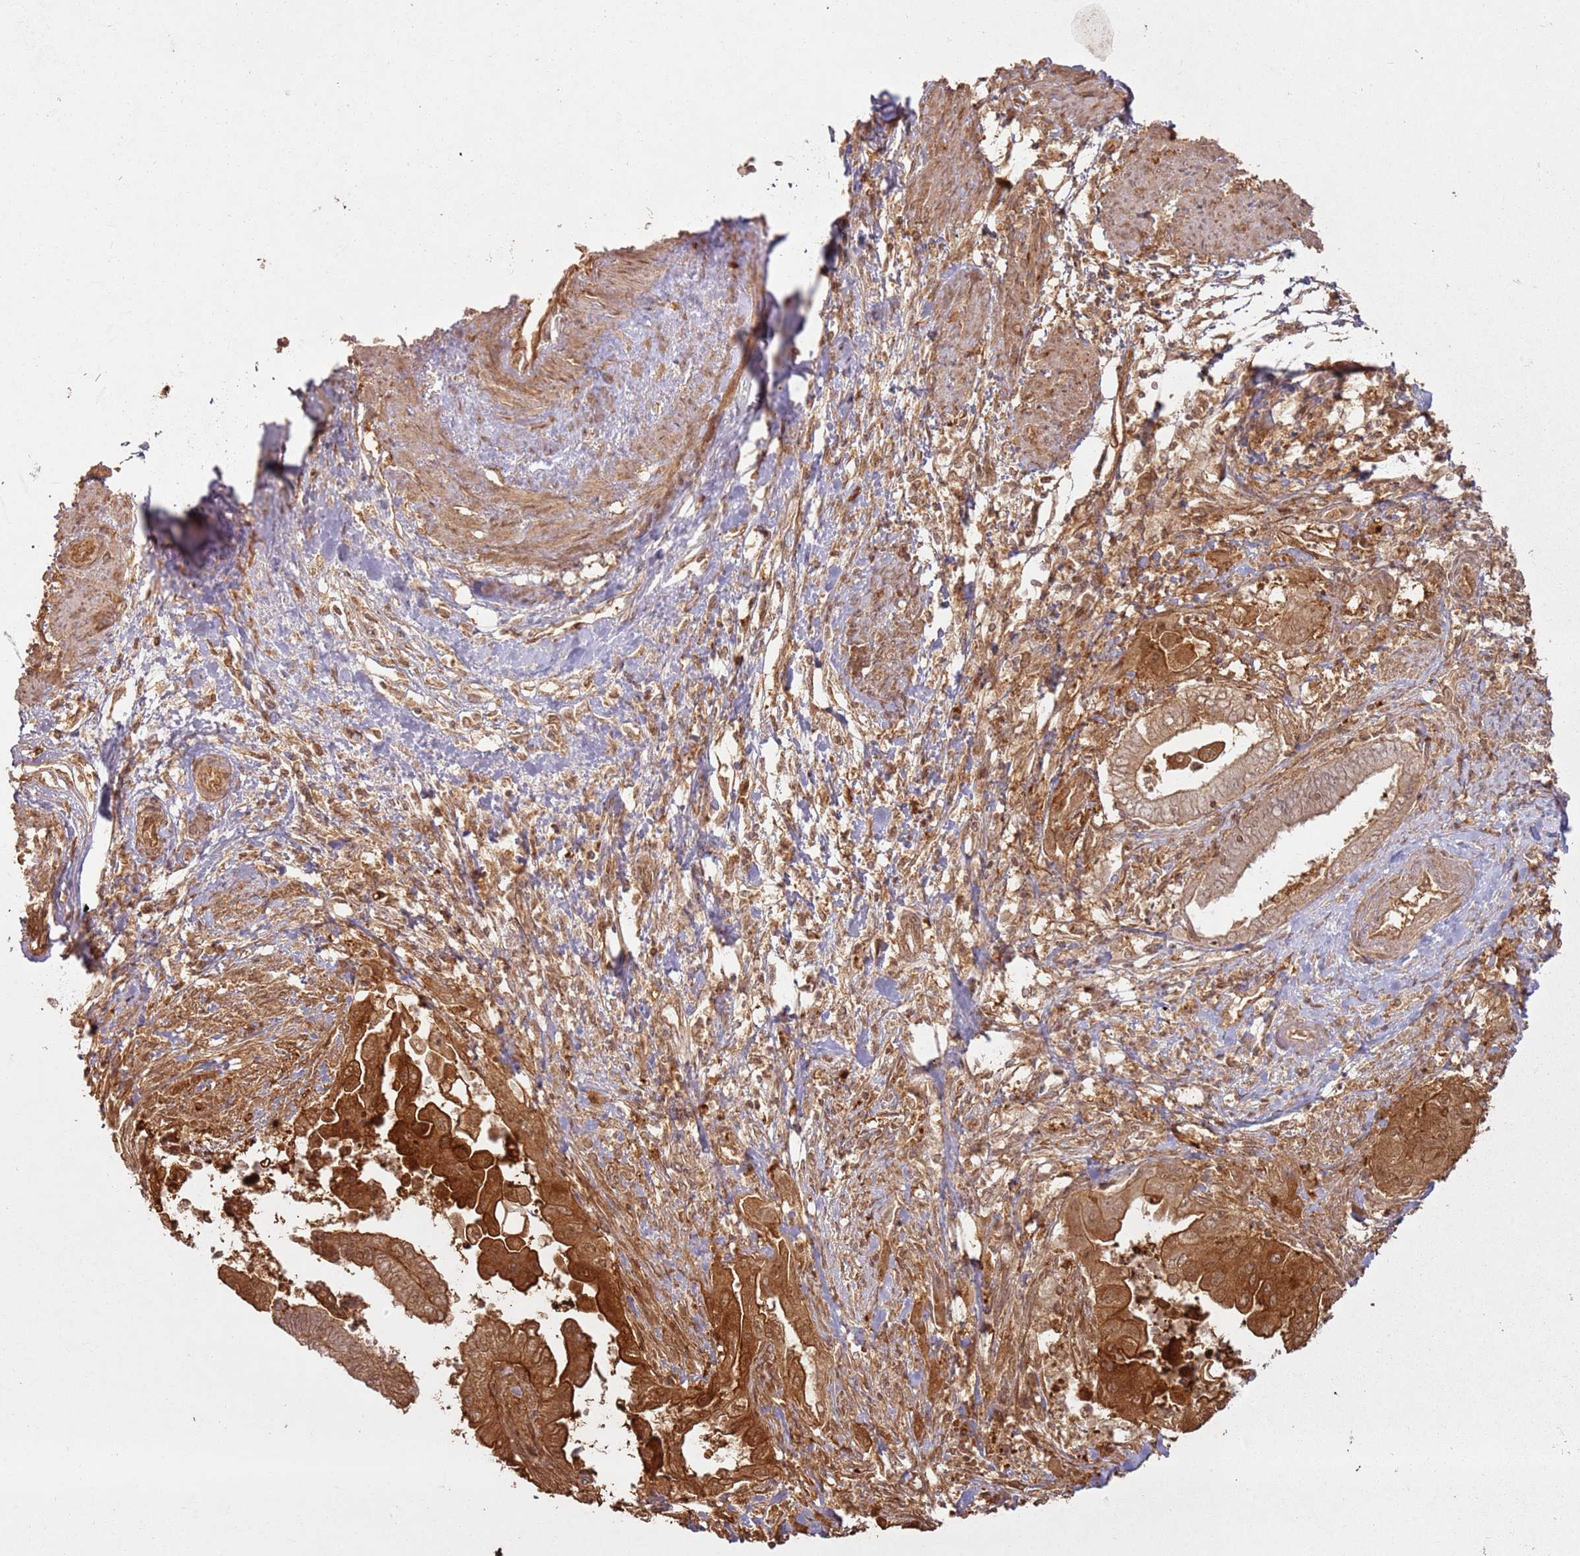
{"staining": {"intensity": "strong", "quantity": "25%-75%", "location": "cytoplasmic/membranous"}, "tissue": "endometrial cancer", "cell_type": "Tumor cells", "image_type": "cancer", "snomed": [{"axis": "morphology", "description": "Adenocarcinoma, NOS"}, {"axis": "topography", "description": "Uterus"}, {"axis": "topography", "description": "Endometrium"}], "caption": "A brown stain labels strong cytoplasmic/membranous positivity of a protein in human endometrial cancer (adenocarcinoma) tumor cells.", "gene": "ZNF776", "patient": {"sex": "female", "age": 70}}